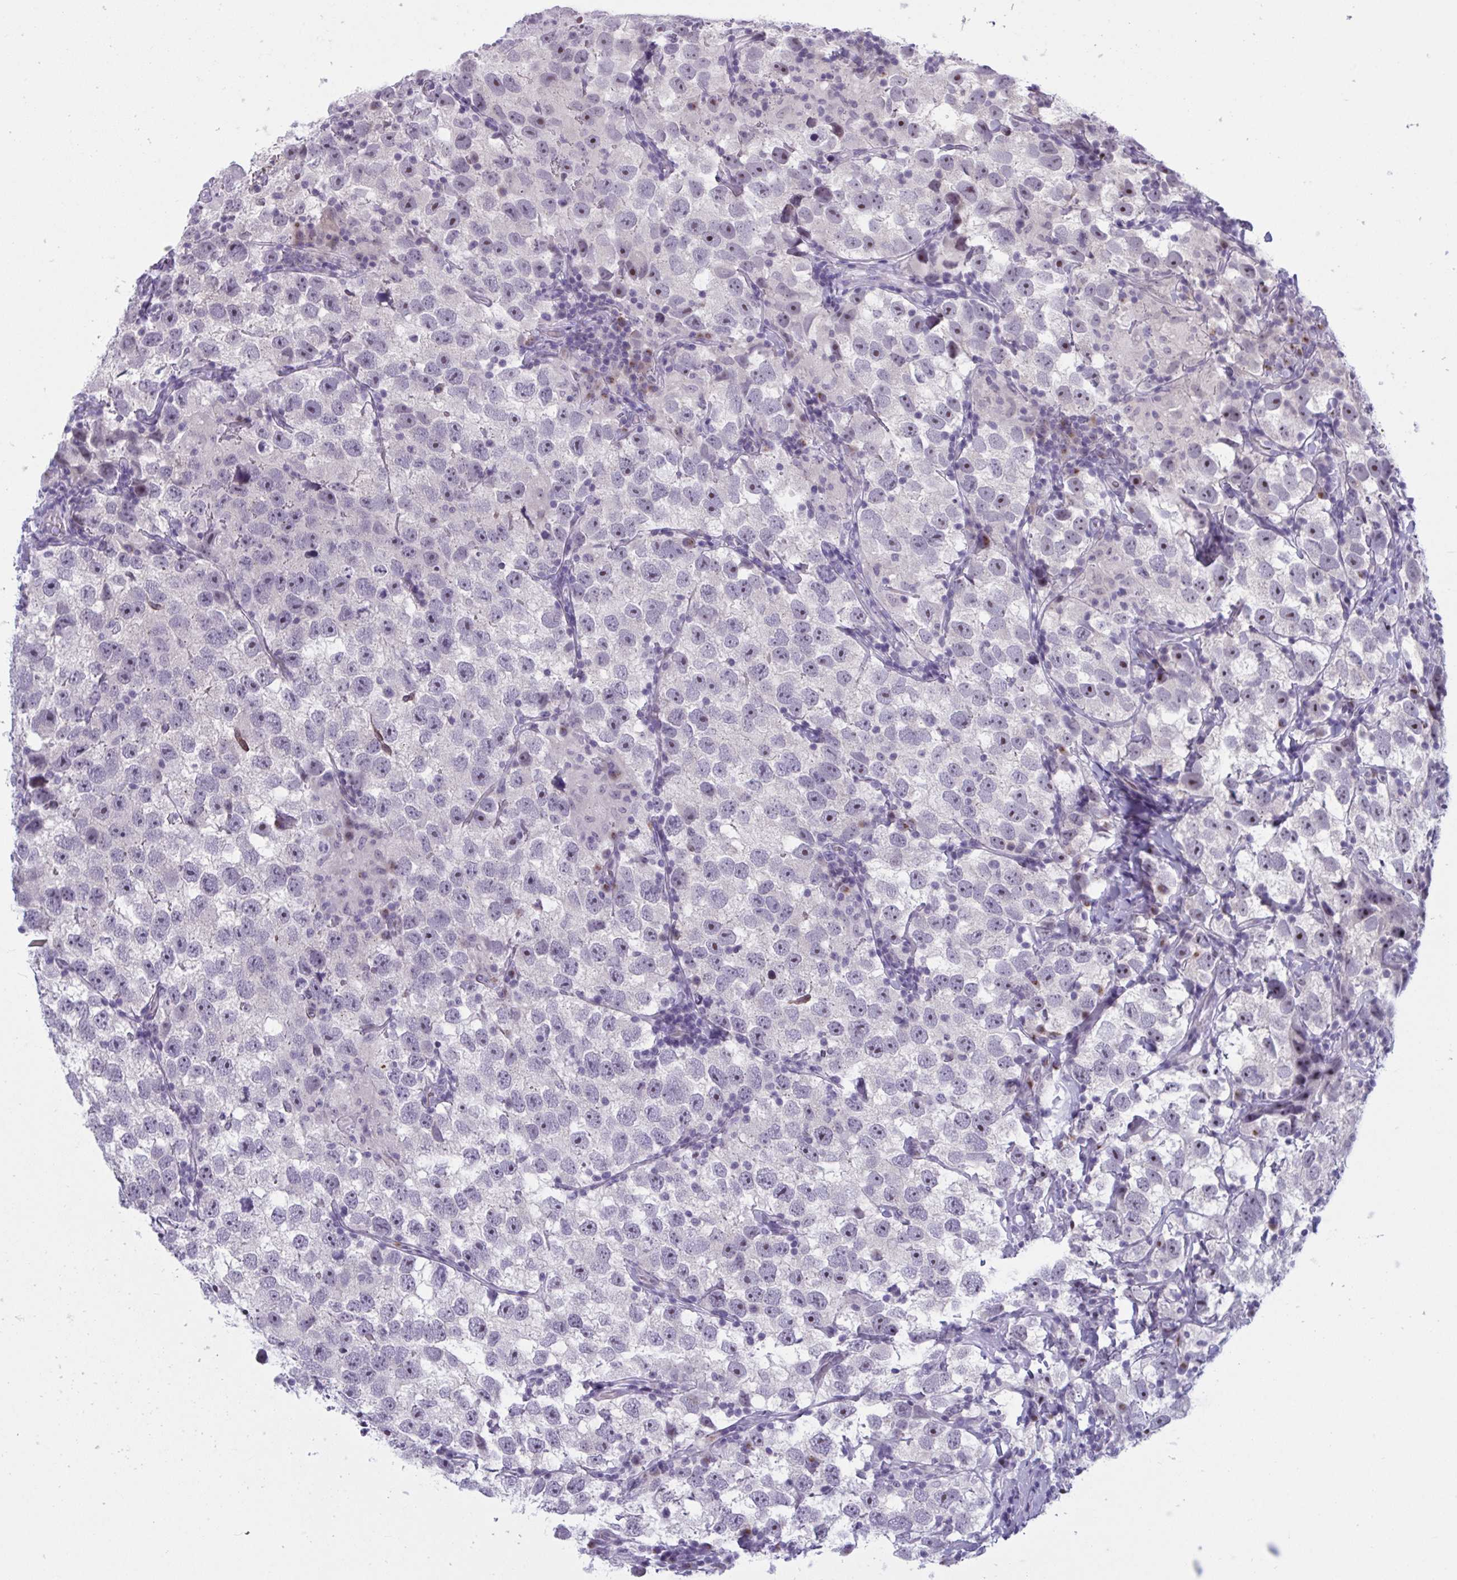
{"staining": {"intensity": "negative", "quantity": "none", "location": "none"}, "tissue": "testis cancer", "cell_type": "Tumor cells", "image_type": "cancer", "snomed": [{"axis": "morphology", "description": "Seminoma, NOS"}, {"axis": "topography", "description": "Testis"}], "caption": "Testis seminoma was stained to show a protein in brown. There is no significant positivity in tumor cells. (Immunohistochemistry (ihc), brightfield microscopy, high magnification).", "gene": "HSD11B2", "patient": {"sex": "male", "age": 26}}